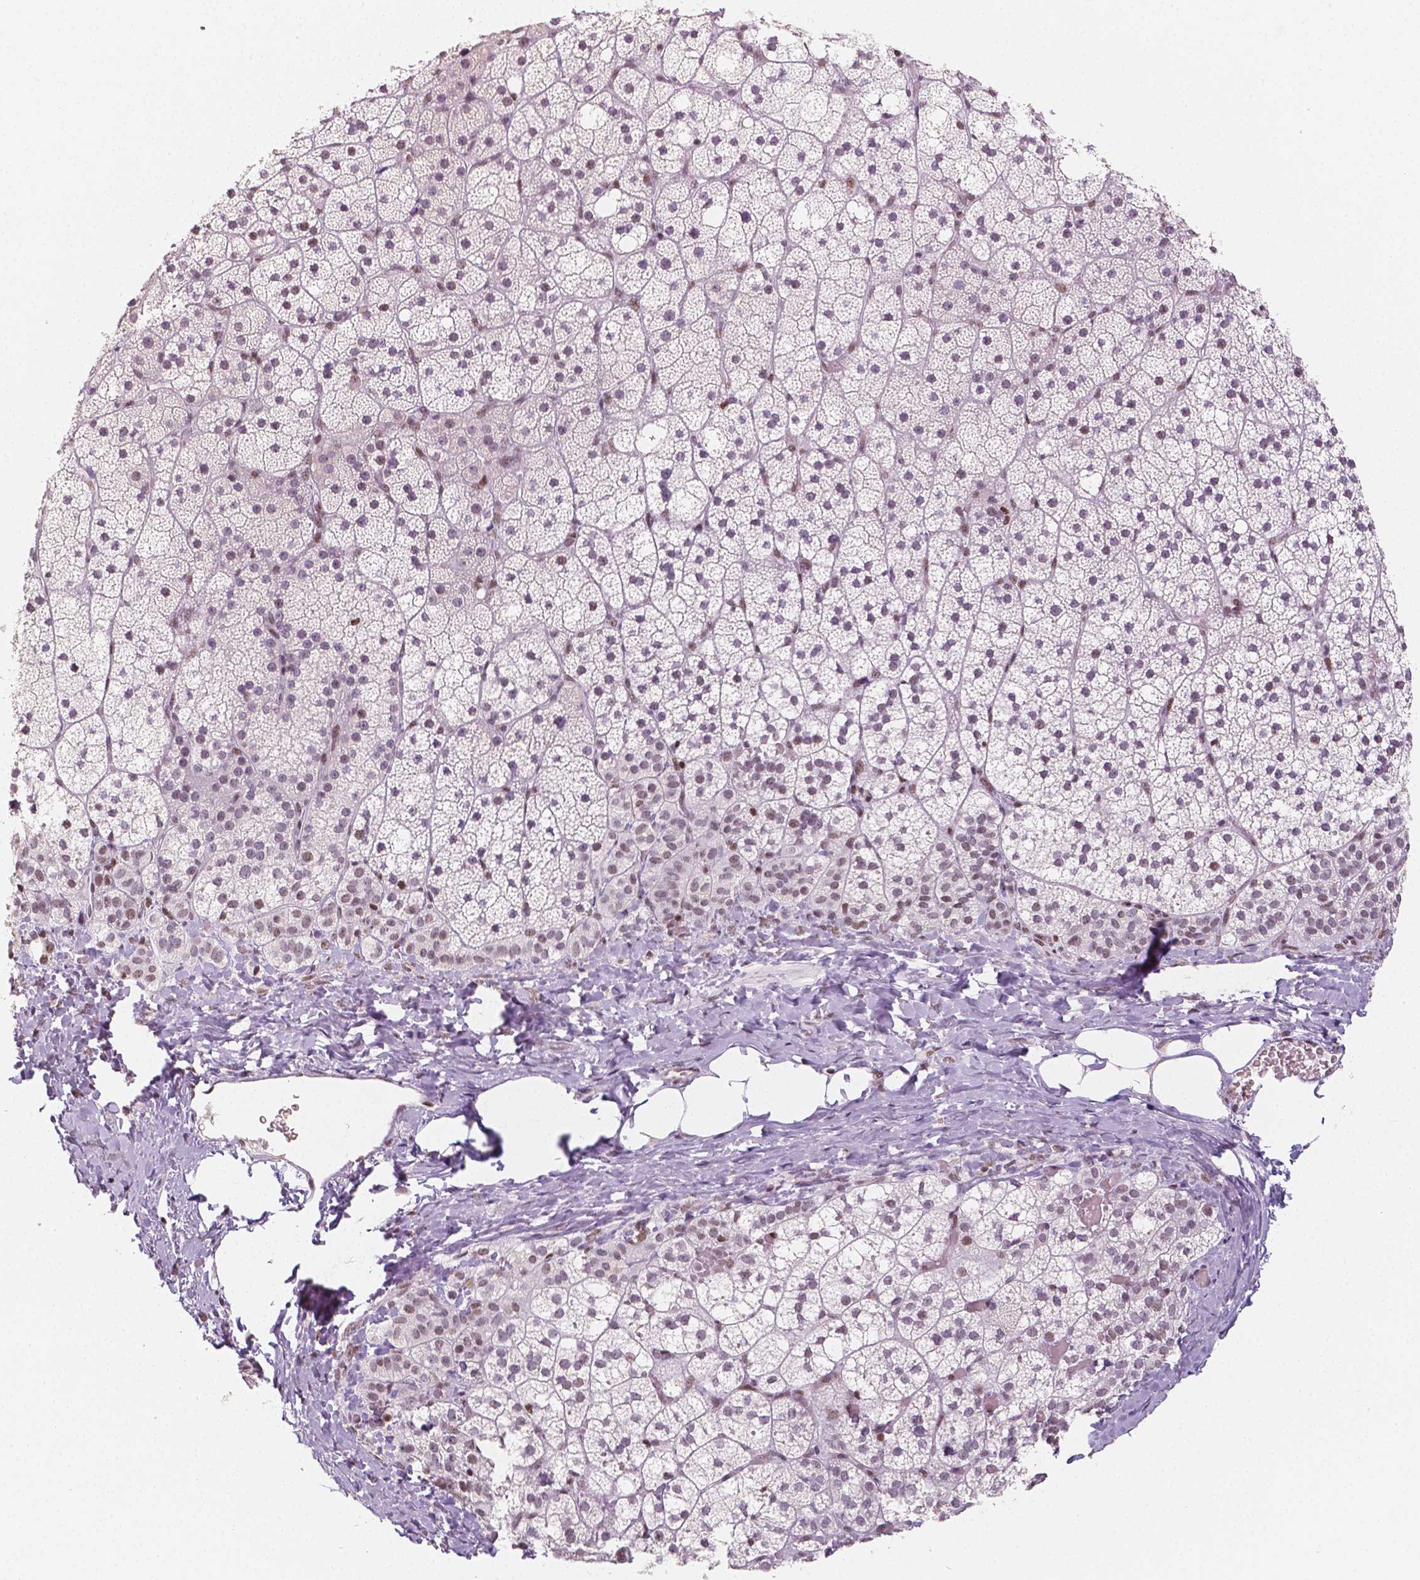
{"staining": {"intensity": "weak", "quantity": "<25%", "location": "nuclear"}, "tissue": "adrenal gland", "cell_type": "Glandular cells", "image_type": "normal", "snomed": [{"axis": "morphology", "description": "Normal tissue, NOS"}, {"axis": "topography", "description": "Adrenal gland"}], "caption": "This is an IHC micrograph of unremarkable adrenal gland. There is no positivity in glandular cells.", "gene": "HDAC1", "patient": {"sex": "male", "age": 53}}